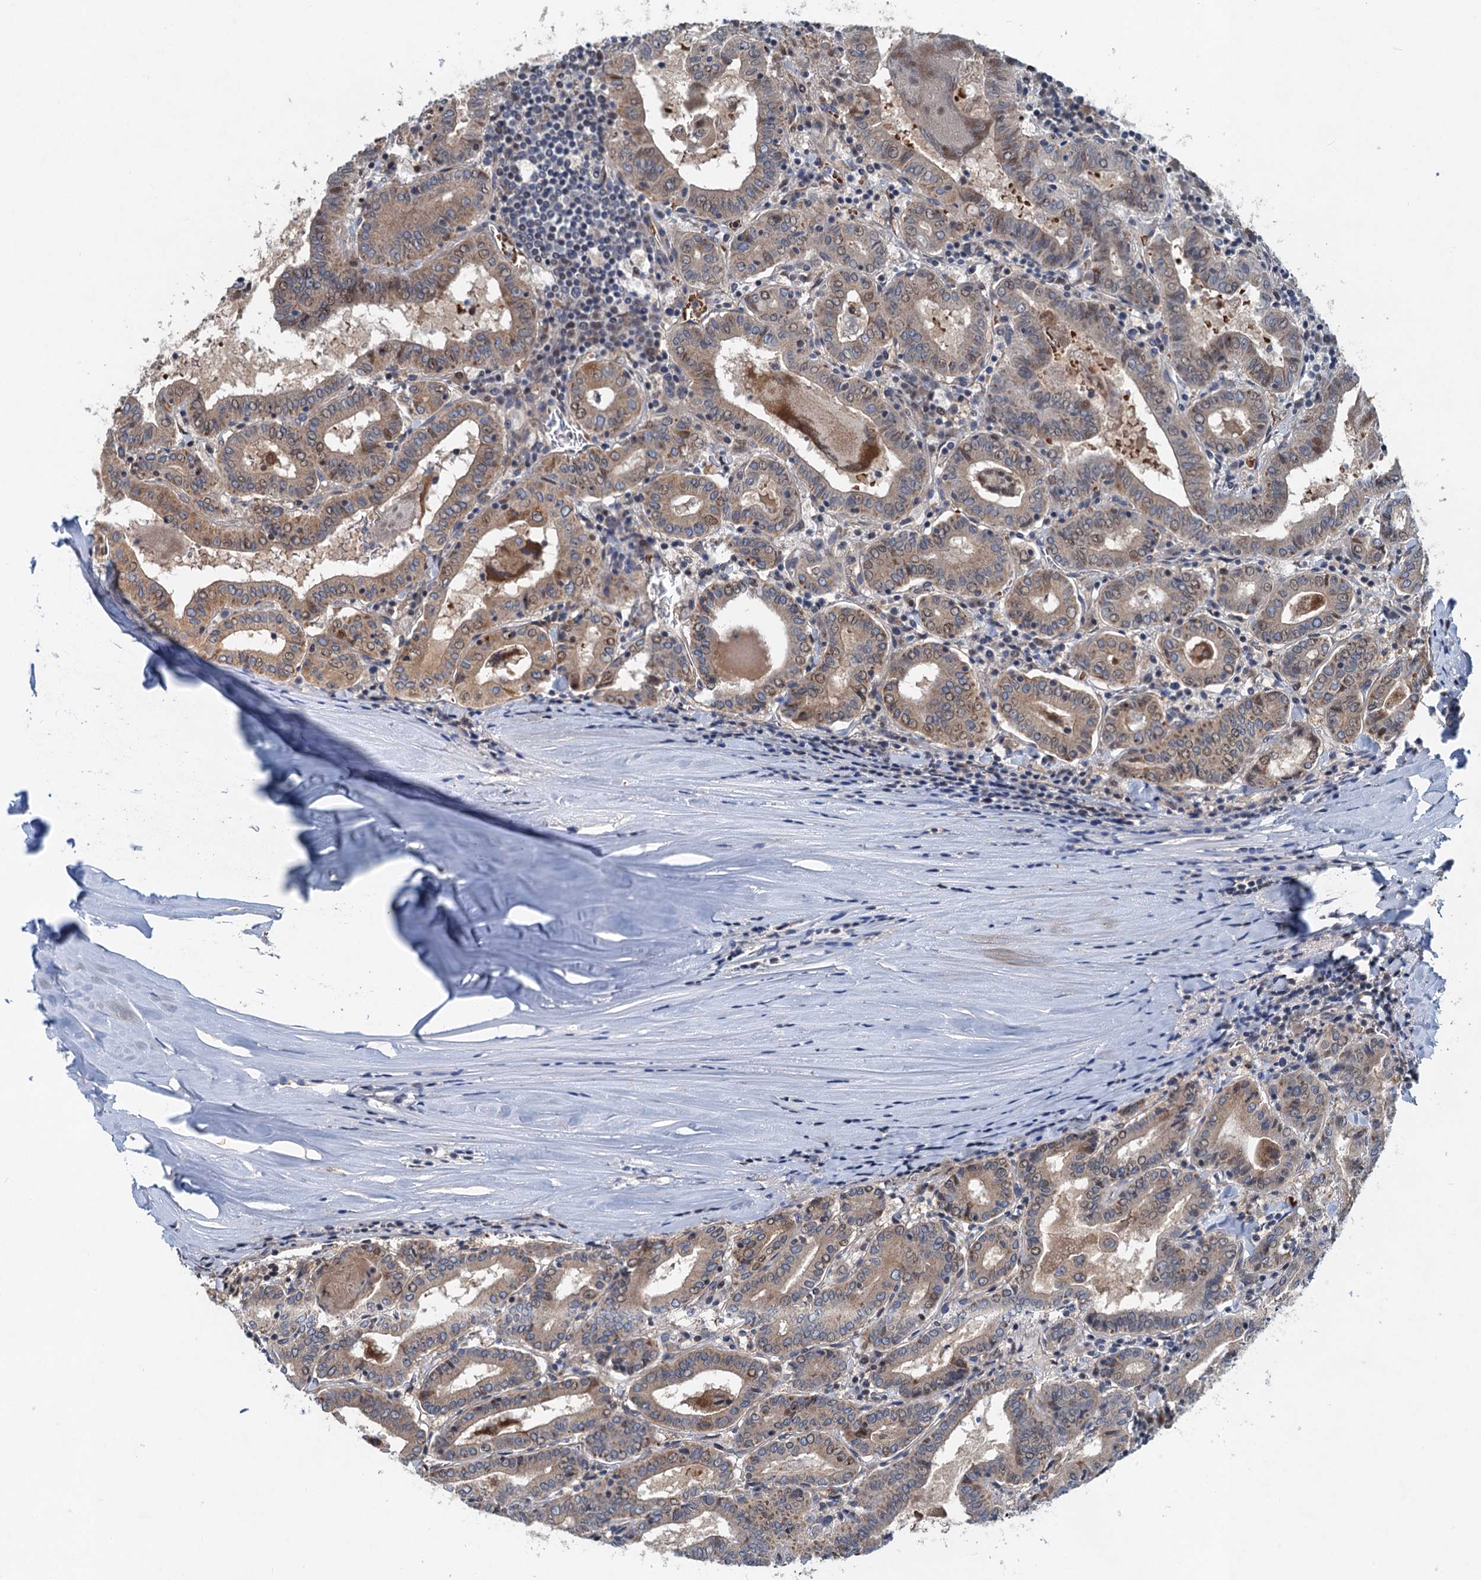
{"staining": {"intensity": "weak", "quantity": ">75%", "location": "cytoplasmic/membranous,nuclear"}, "tissue": "thyroid cancer", "cell_type": "Tumor cells", "image_type": "cancer", "snomed": [{"axis": "morphology", "description": "Papillary adenocarcinoma, NOS"}, {"axis": "topography", "description": "Thyroid gland"}], "caption": "Protein analysis of thyroid cancer (papillary adenocarcinoma) tissue reveals weak cytoplasmic/membranous and nuclear expression in approximately >75% of tumor cells. The staining was performed using DAB to visualize the protein expression in brown, while the nuclei were stained in blue with hematoxylin (Magnification: 20x).", "gene": "NBEA", "patient": {"sex": "female", "age": 72}}